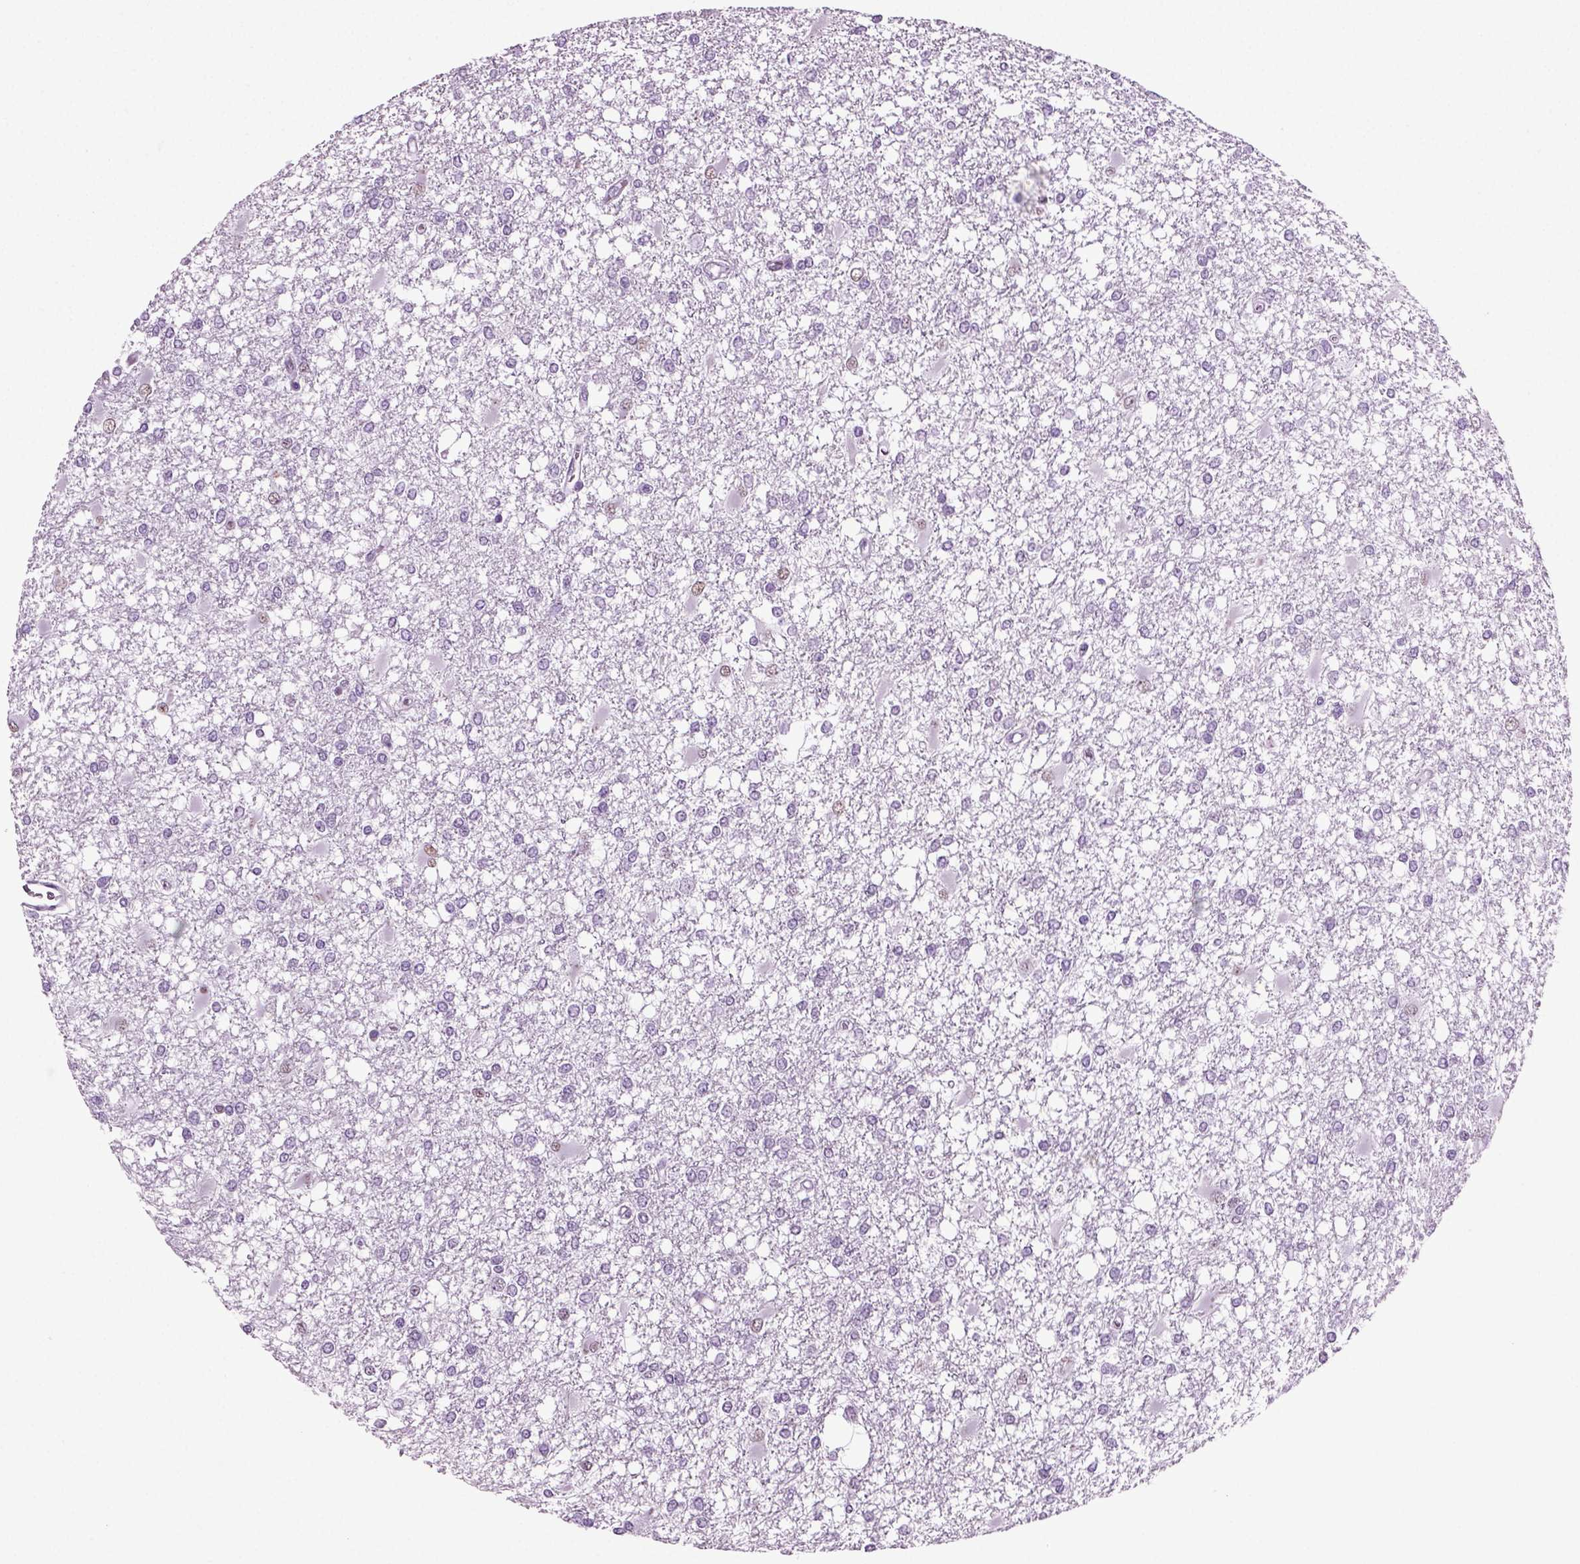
{"staining": {"intensity": "negative", "quantity": "none", "location": "none"}, "tissue": "glioma", "cell_type": "Tumor cells", "image_type": "cancer", "snomed": [{"axis": "morphology", "description": "Glioma, malignant, High grade"}, {"axis": "topography", "description": "Cerebral cortex"}], "caption": "Immunohistochemical staining of human high-grade glioma (malignant) demonstrates no significant staining in tumor cells.", "gene": "RFX3", "patient": {"sex": "male", "age": 79}}